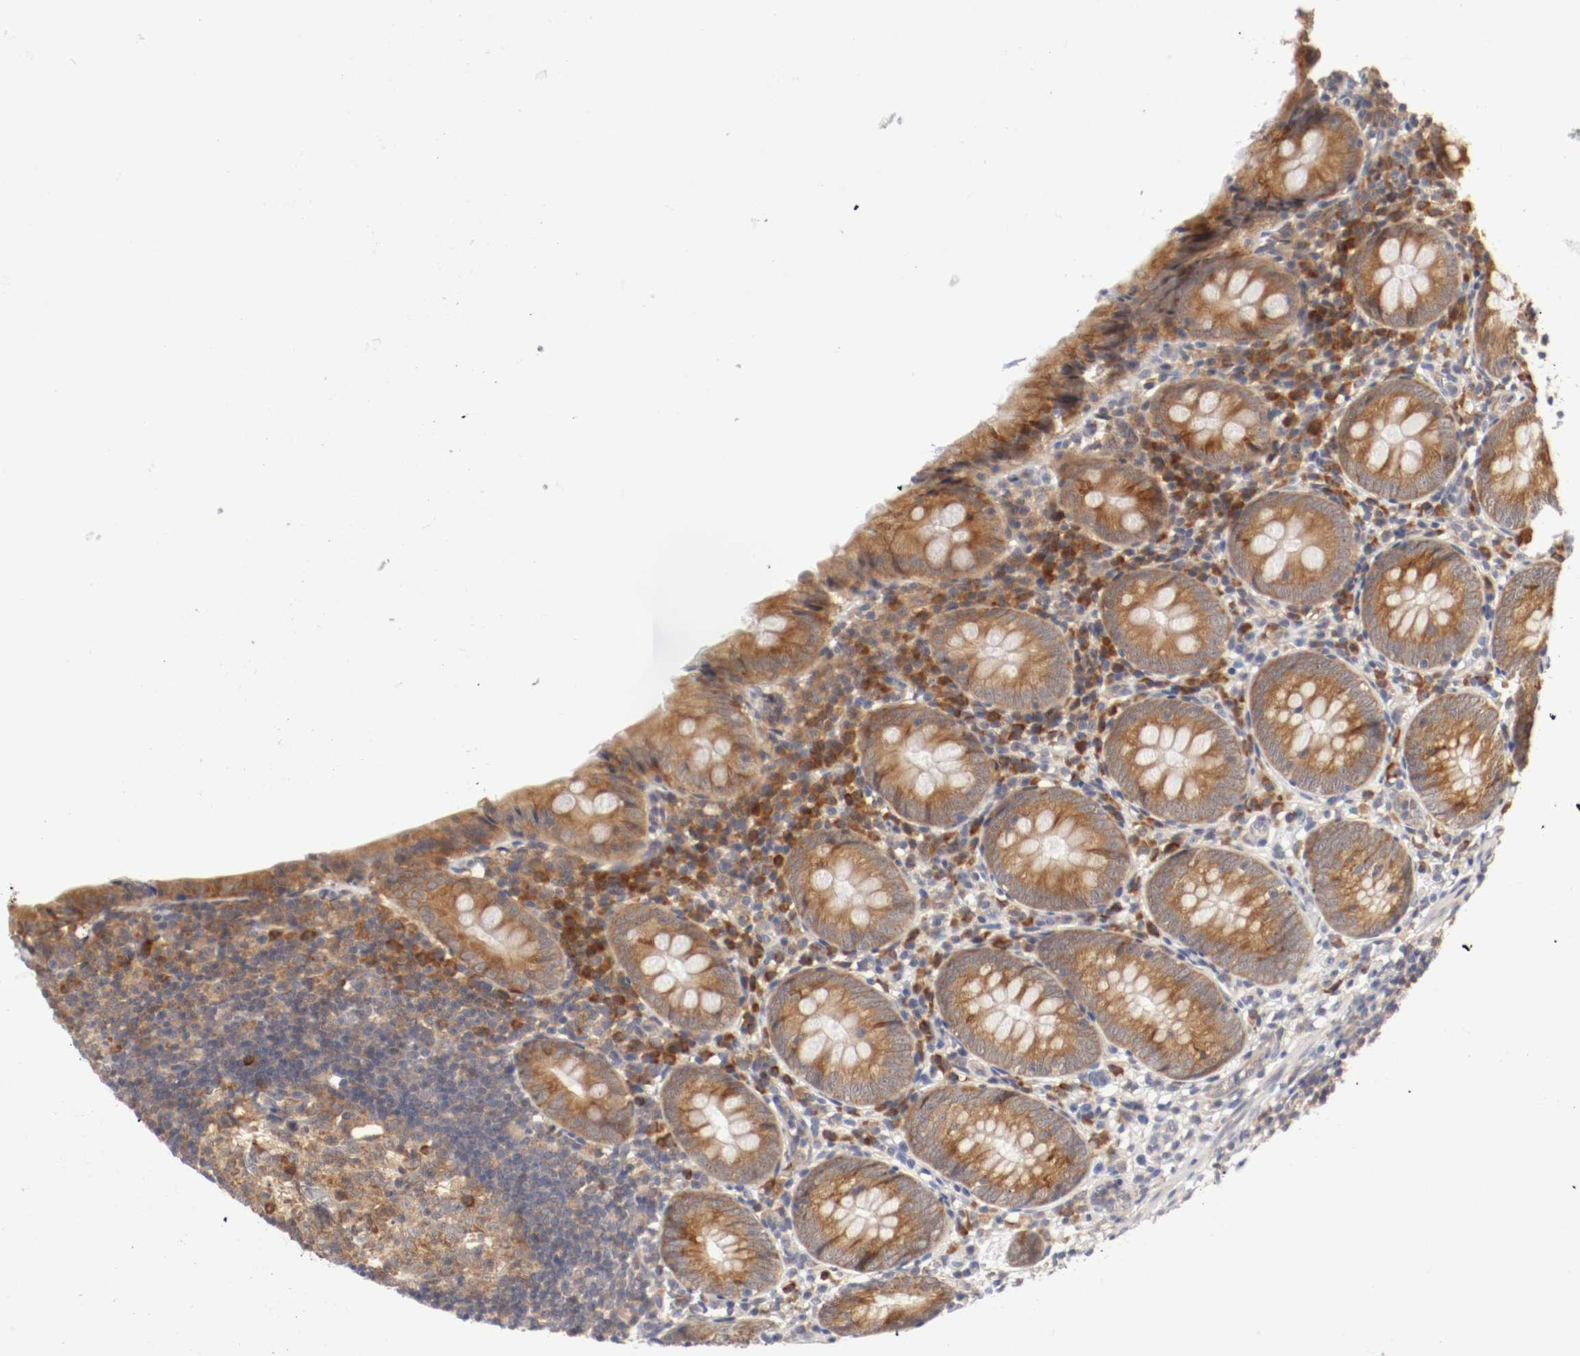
{"staining": {"intensity": "moderate", "quantity": ">75%", "location": "cytoplasmic/membranous"}, "tissue": "appendix", "cell_type": "Glandular cells", "image_type": "normal", "snomed": [{"axis": "morphology", "description": "Normal tissue, NOS"}, {"axis": "topography", "description": "Appendix"}], "caption": "Moderate cytoplasmic/membranous expression is seen in about >75% of glandular cells in unremarkable appendix. Nuclei are stained in blue.", "gene": "FKBP3", "patient": {"sex": "female", "age": 10}}